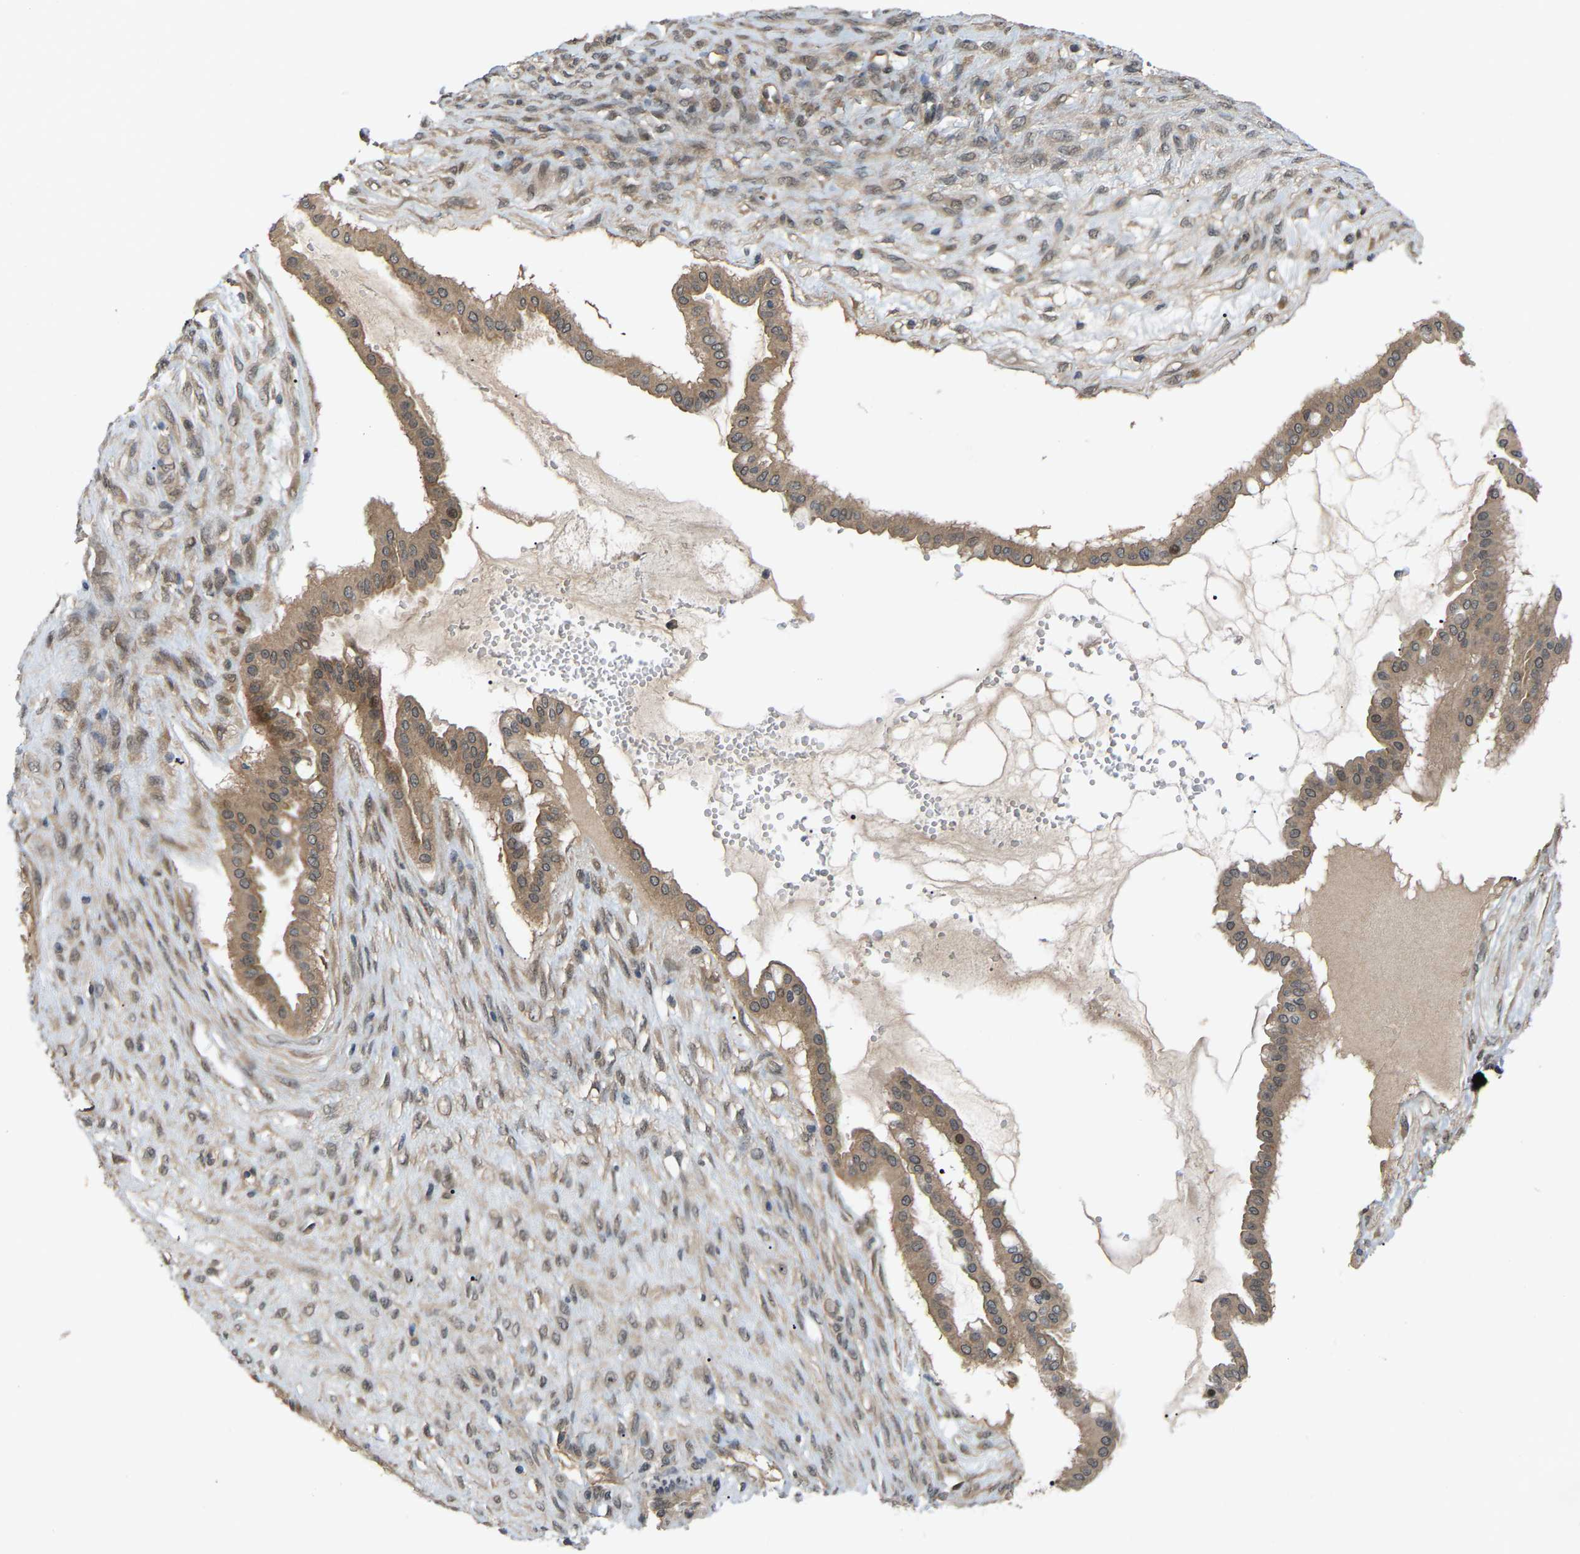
{"staining": {"intensity": "moderate", "quantity": ">75%", "location": "cytoplasmic/membranous"}, "tissue": "ovarian cancer", "cell_type": "Tumor cells", "image_type": "cancer", "snomed": [{"axis": "morphology", "description": "Cystadenocarcinoma, mucinous, NOS"}, {"axis": "topography", "description": "Ovary"}], "caption": "Ovarian mucinous cystadenocarcinoma stained with DAB (3,3'-diaminobenzidine) immunohistochemistry shows medium levels of moderate cytoplasmic/membranous staining in about >75% of tumor cells.", "gene": "CROT", "patient": {"sex": "female", "age": 73}}